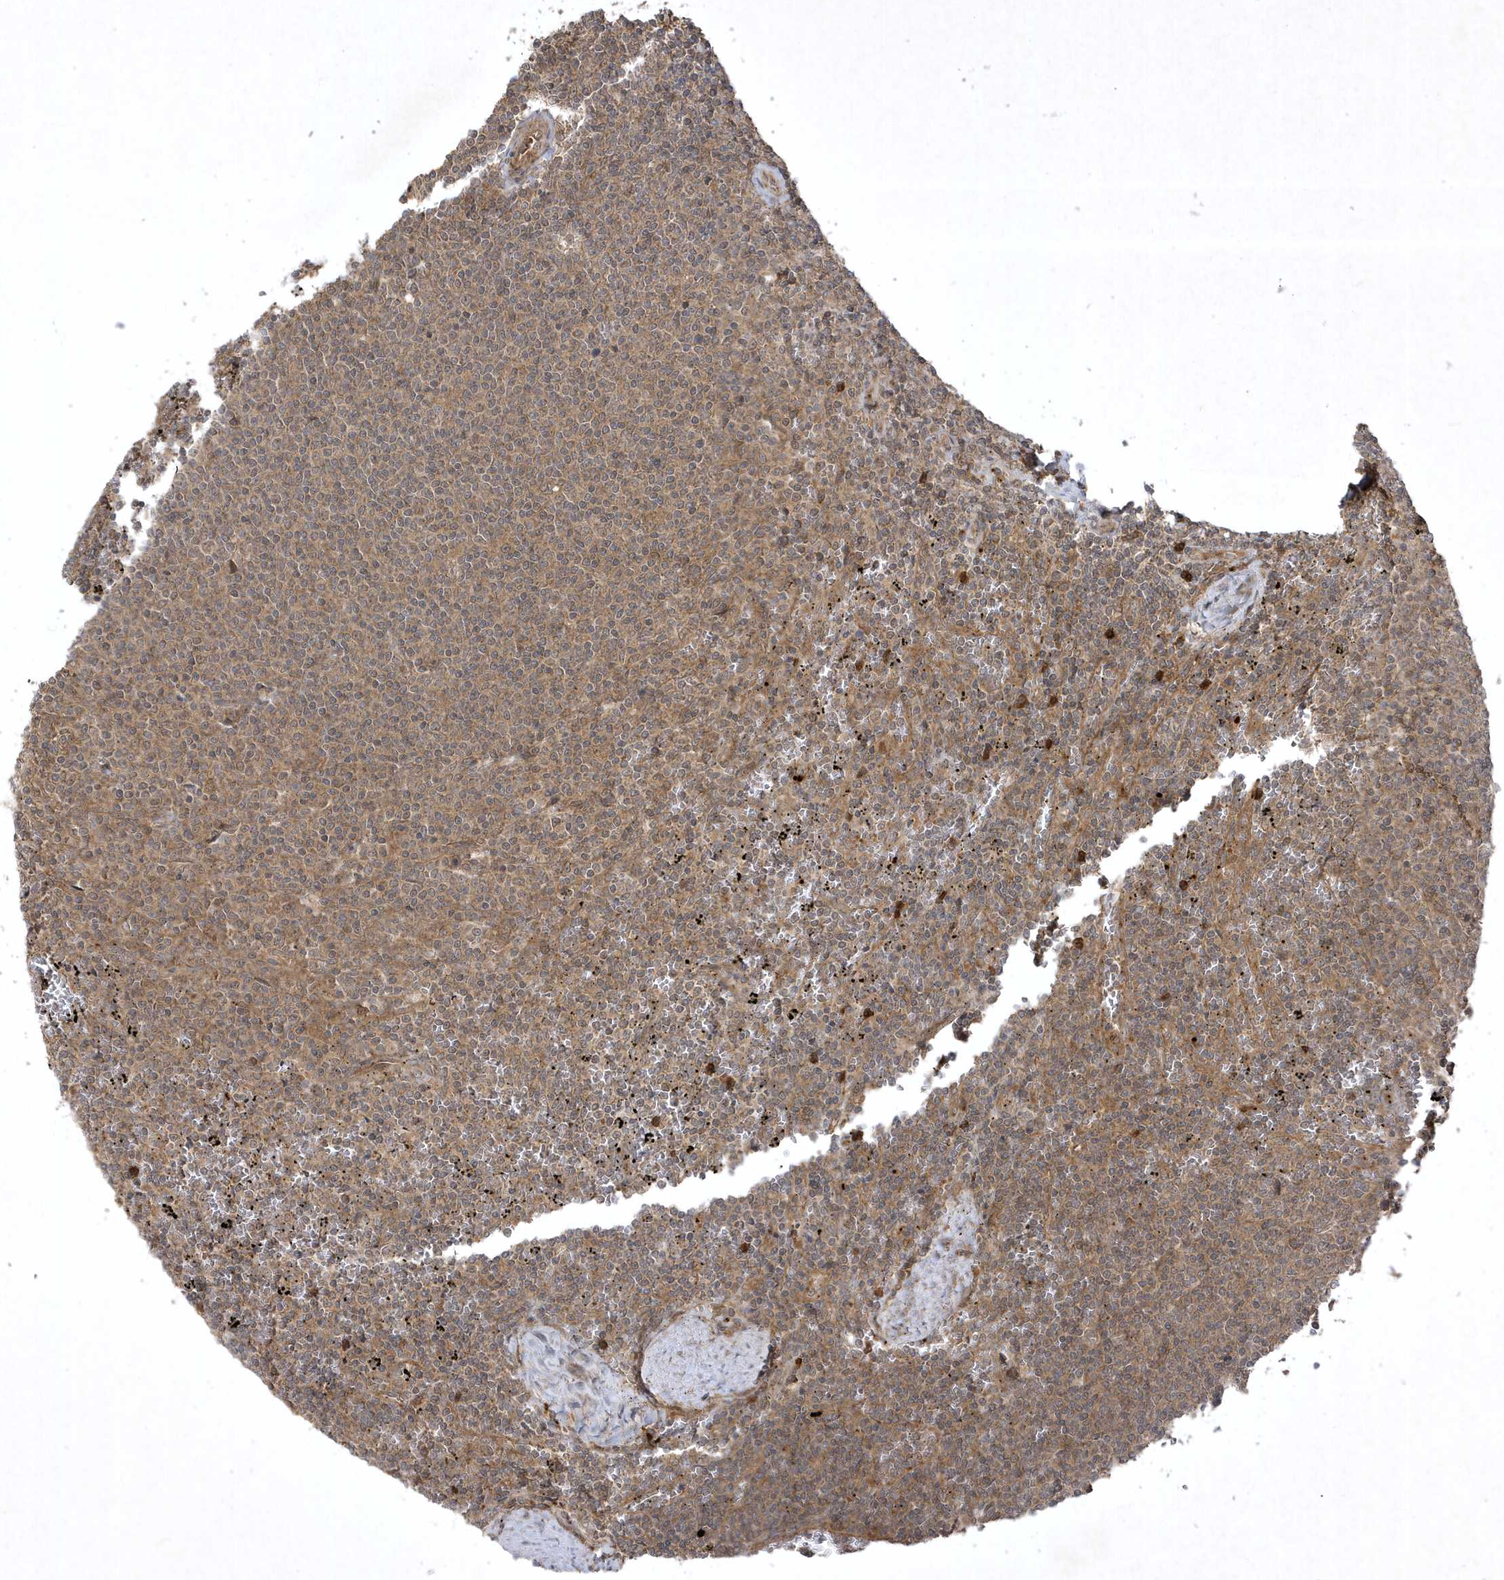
{"staining": {"intensity": "weak", "quantity": "<25%", "location": "cytoplasmic/membranous"}, "tissue": "lymphoma", "cell_type": "Tumor cells", "image_type": "cancer", "snomed": [{"axis": "morphology", "description": "Malignant lymphoma, non-Hodgkin's type, Low grade"}, {"axis": "topography", "description": "Spleen"}], "caption": "A micrograph of human lymphoma is negative for staining in tumor cells. (DAB immunohistochemistry with hematoxylin counter stain).", "gene": "FAM83C", "patient": {"sex": "female", "age": 50}}